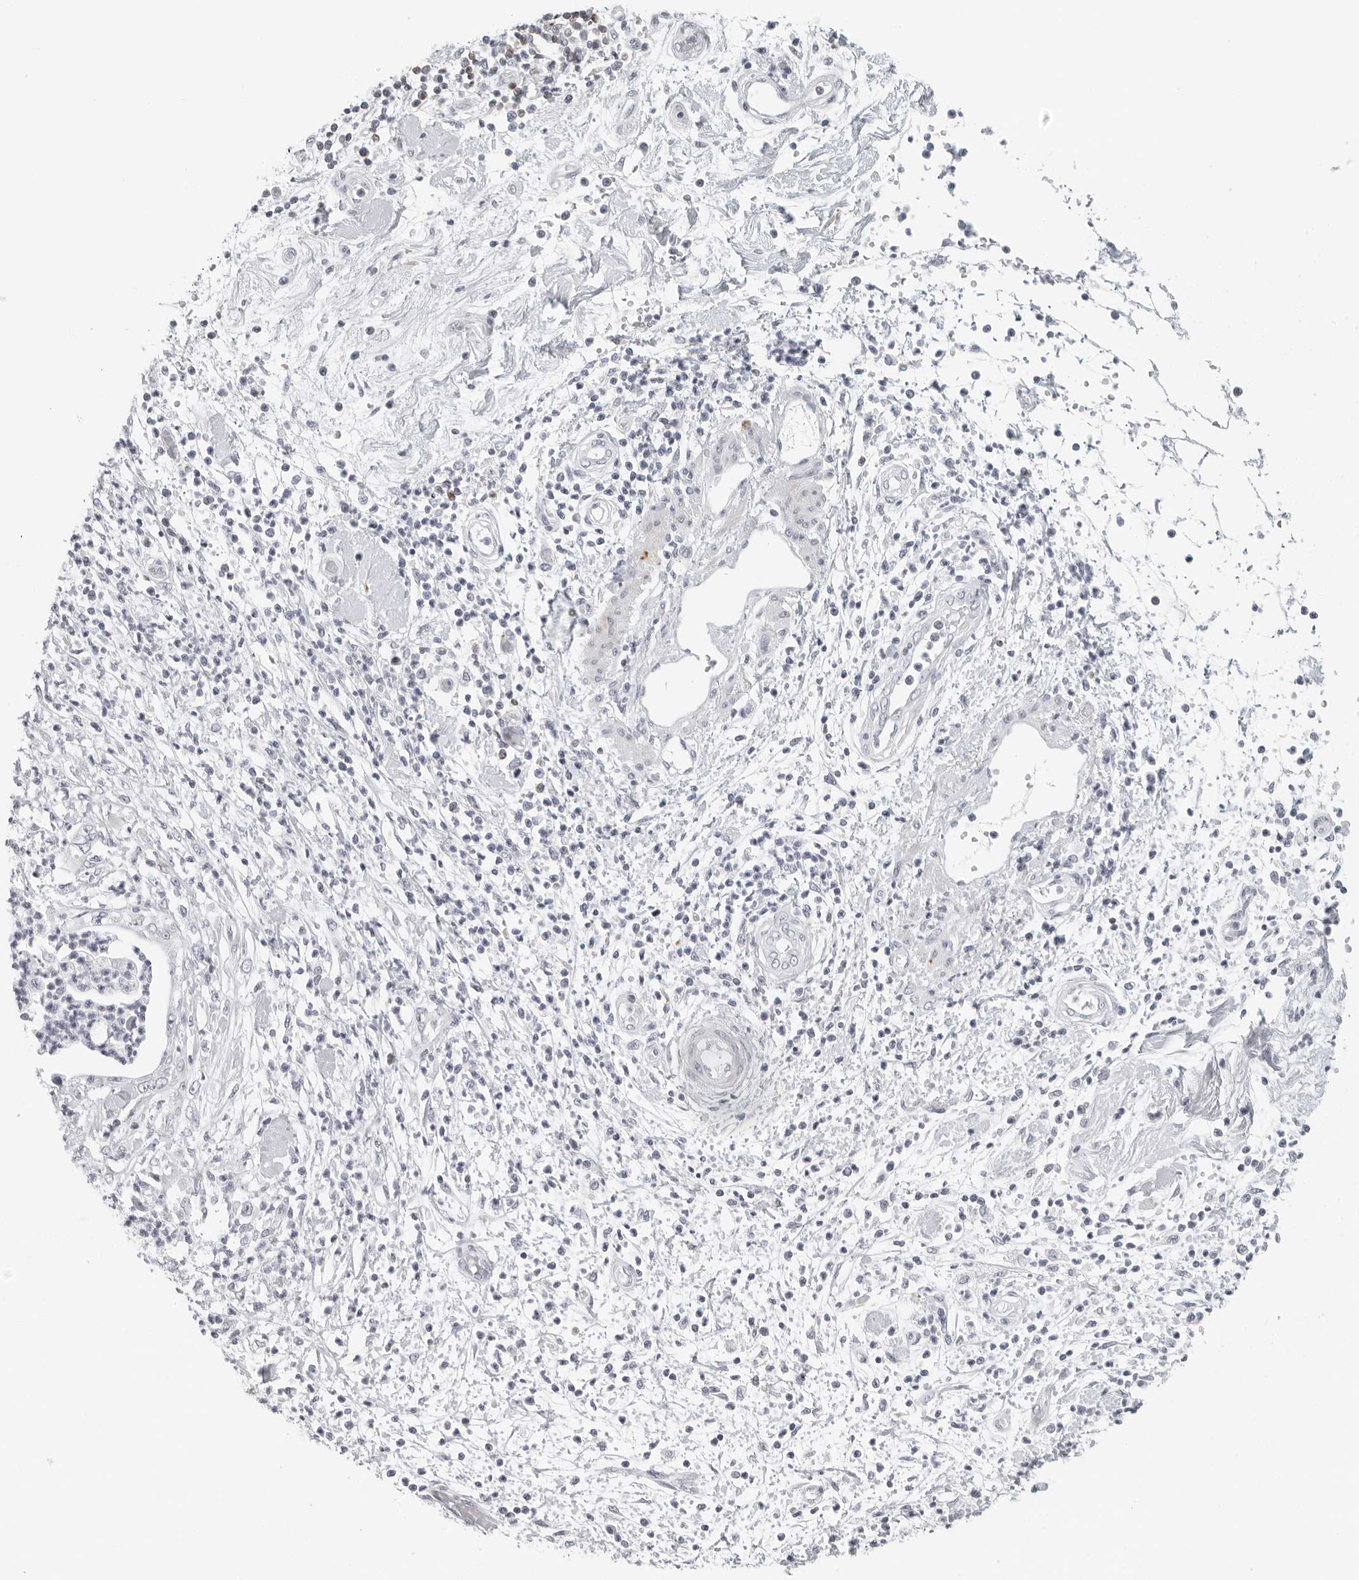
{"staining": {"intensity": "negative", "quantity": "none", "location": "none"}, "tissue": "pancreatic cancer", "cell_type": "Tumor cells", "image_type": "cancer", "snomed": [{"axis": "morphology", "description": "Adenocarcinoma, NOS"}, {"axis": "topography", "description": "Pancreas"}], "caption": "Photomicrograph shows no protein positivity in tumor cells of pancreatic cancer (adenocarcinoma) tissue.", "gene": "RPS6KC1", "patient": {"sex": "male", "age": 69}}